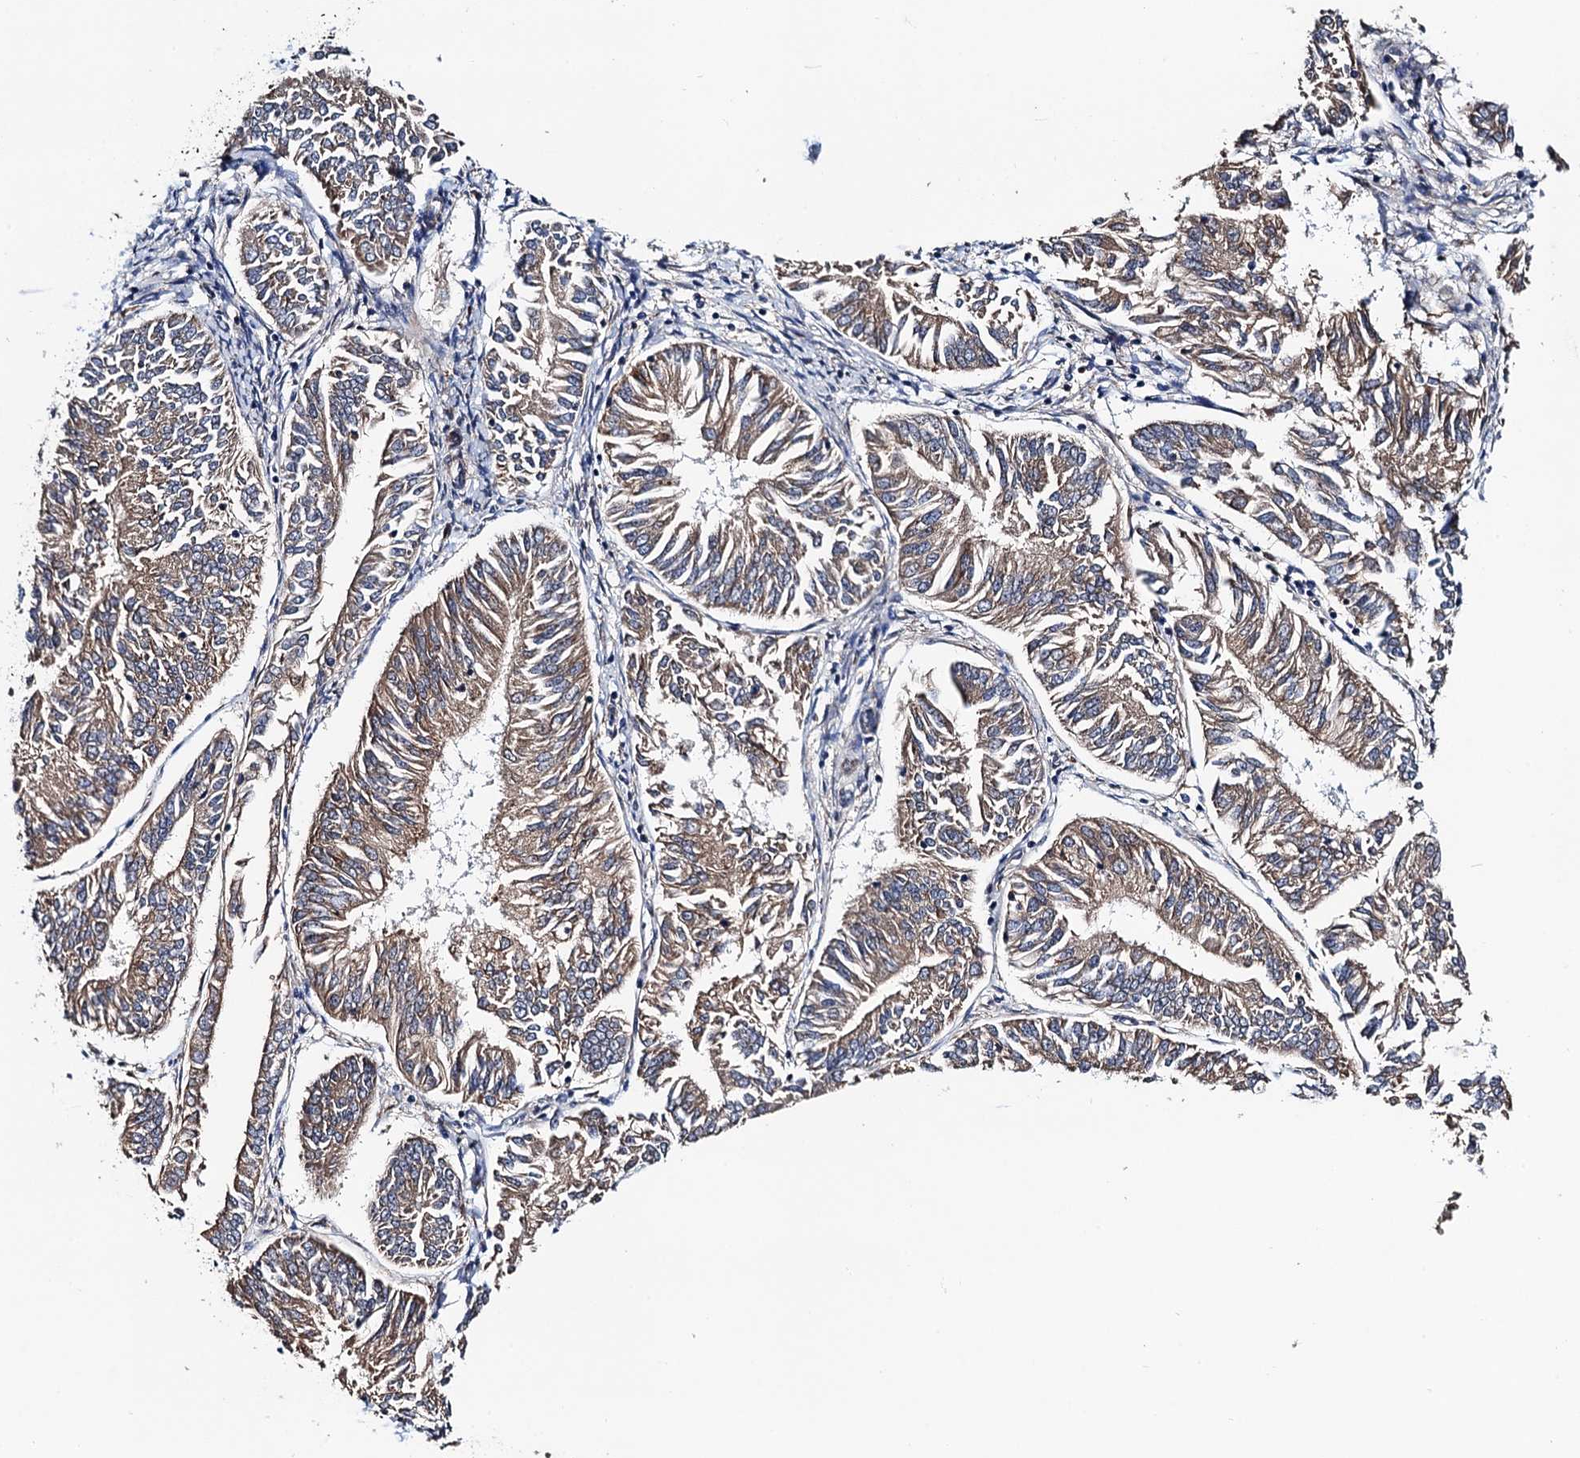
{"staining": {"intensity": "weak", "quantity": ">75%", "location": "cytoplasmic/membranous"}, "tissue": "endometrial cancer", "cell_type": "Tumor cells", "image_type": "cancer", "snomed": [{"axis": "morphology", "description": "Adenocarcinoma, NOS"}, {"axis": "topography", "description": "Endometrium"}], "caption": "A brown stain highlights weak cytoplasmic/membranous staining of a protein in adenocarcinoma (endometrial) tumor cells. Using DAB (brown) and hematoxylin (blue) stains, captured at high magnification using brightfield microscopy.", "gene": "TRMT112", "patient": {"sex": "female", "age": 58}}